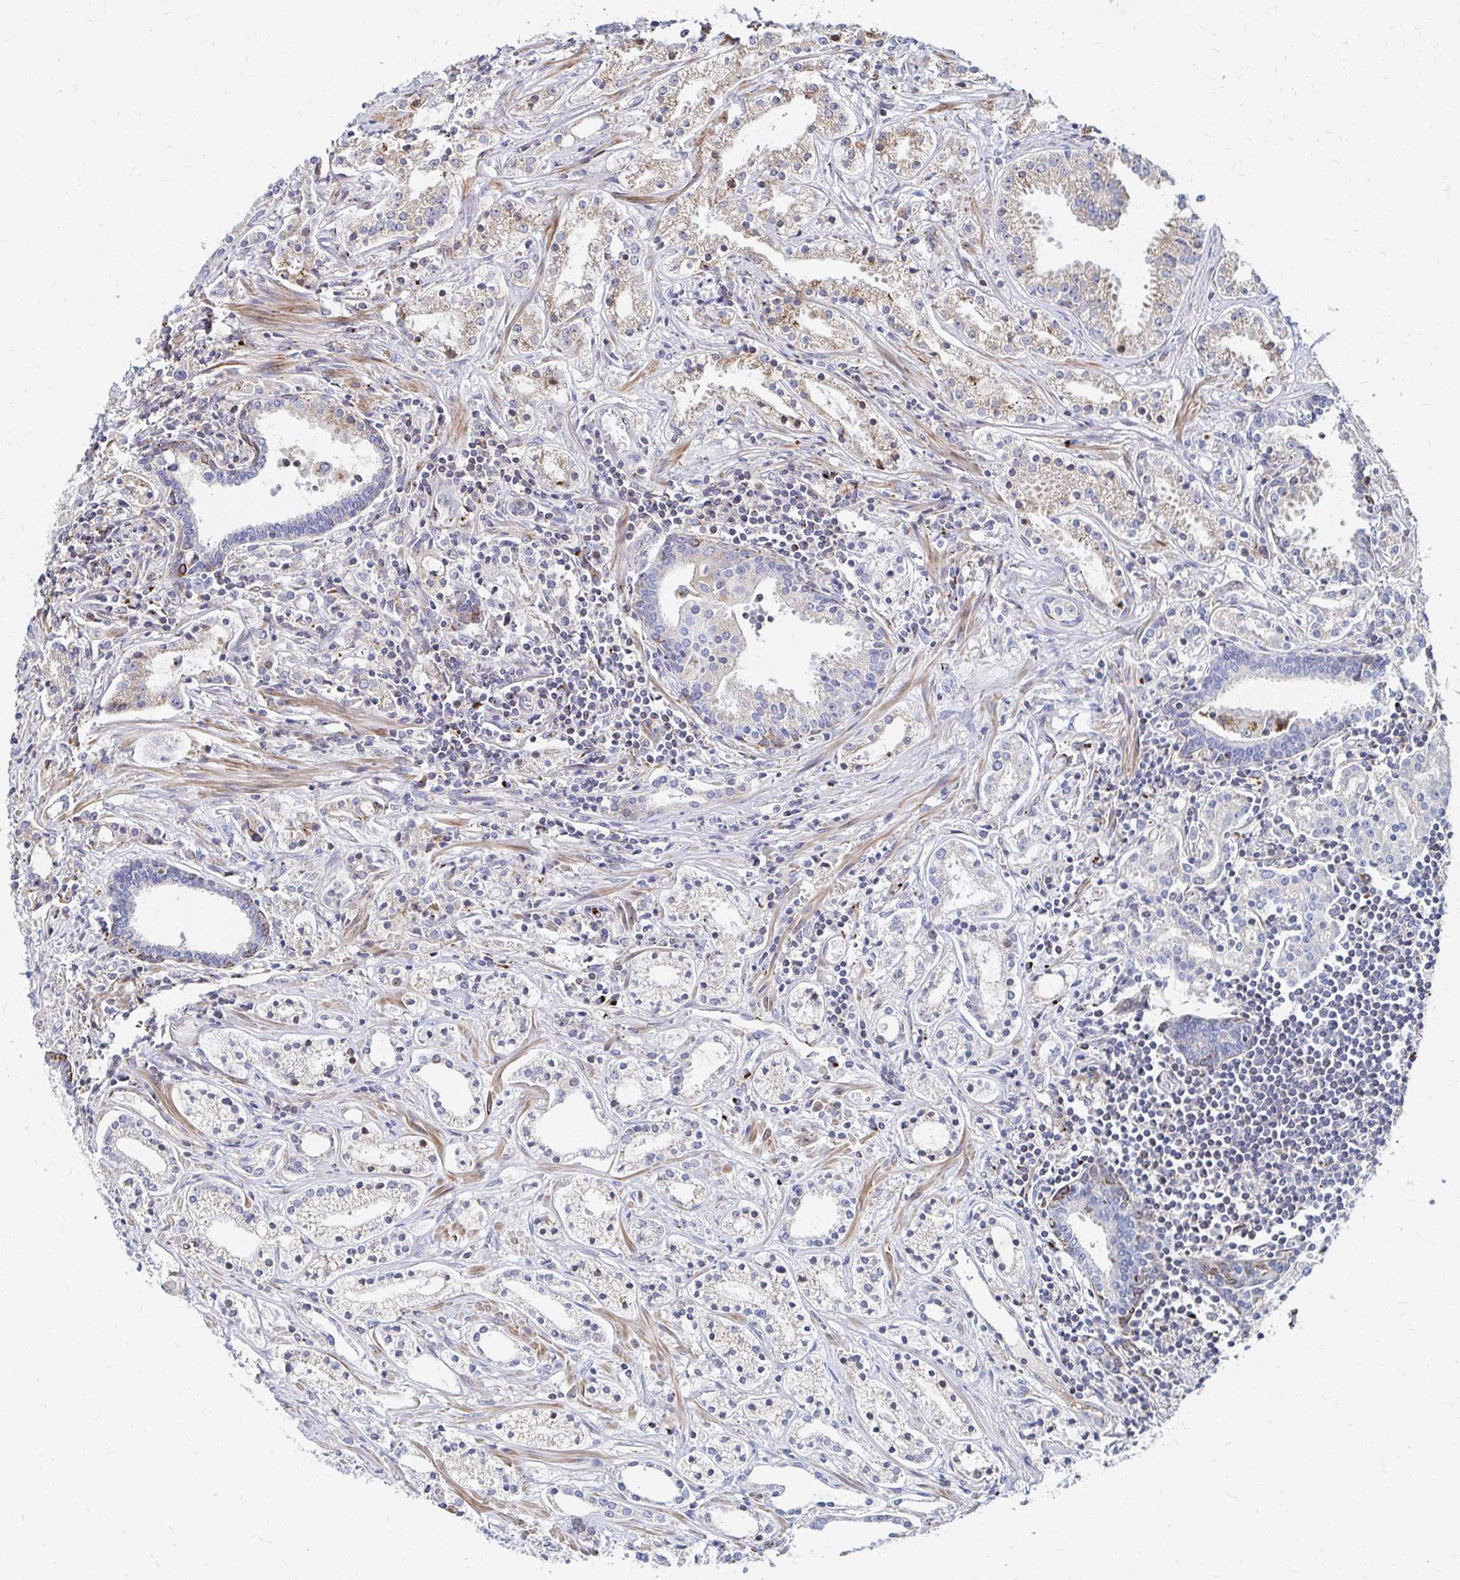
{"staining": {"intensity": "weak", "quantity": "25%-75%", "location": "cytoplasmic/membranous"}, "tissue": "prostate cancer", "cell_type": "Tumor cells", "image_type": "cancer", "snomed": [{"axis": "morphology", "description": "Adenocarcinoma, Medium grade"}, {"axis": "topography", "description": "Prostate"}], "caption": "Prostate cancer (adenocarcinoma (medium-grade)) was stained to show a protein in brown. There is low levels of weak cytoplasmic/membranous expression in about 25%-75% of tumor cells. Using DAB (brown) and hematoxylin (blue) stains, captured at high magnification using brightfield microscopy.", "gene": "MAN1A1", "patient": {"sex": "male", "age": 57}}